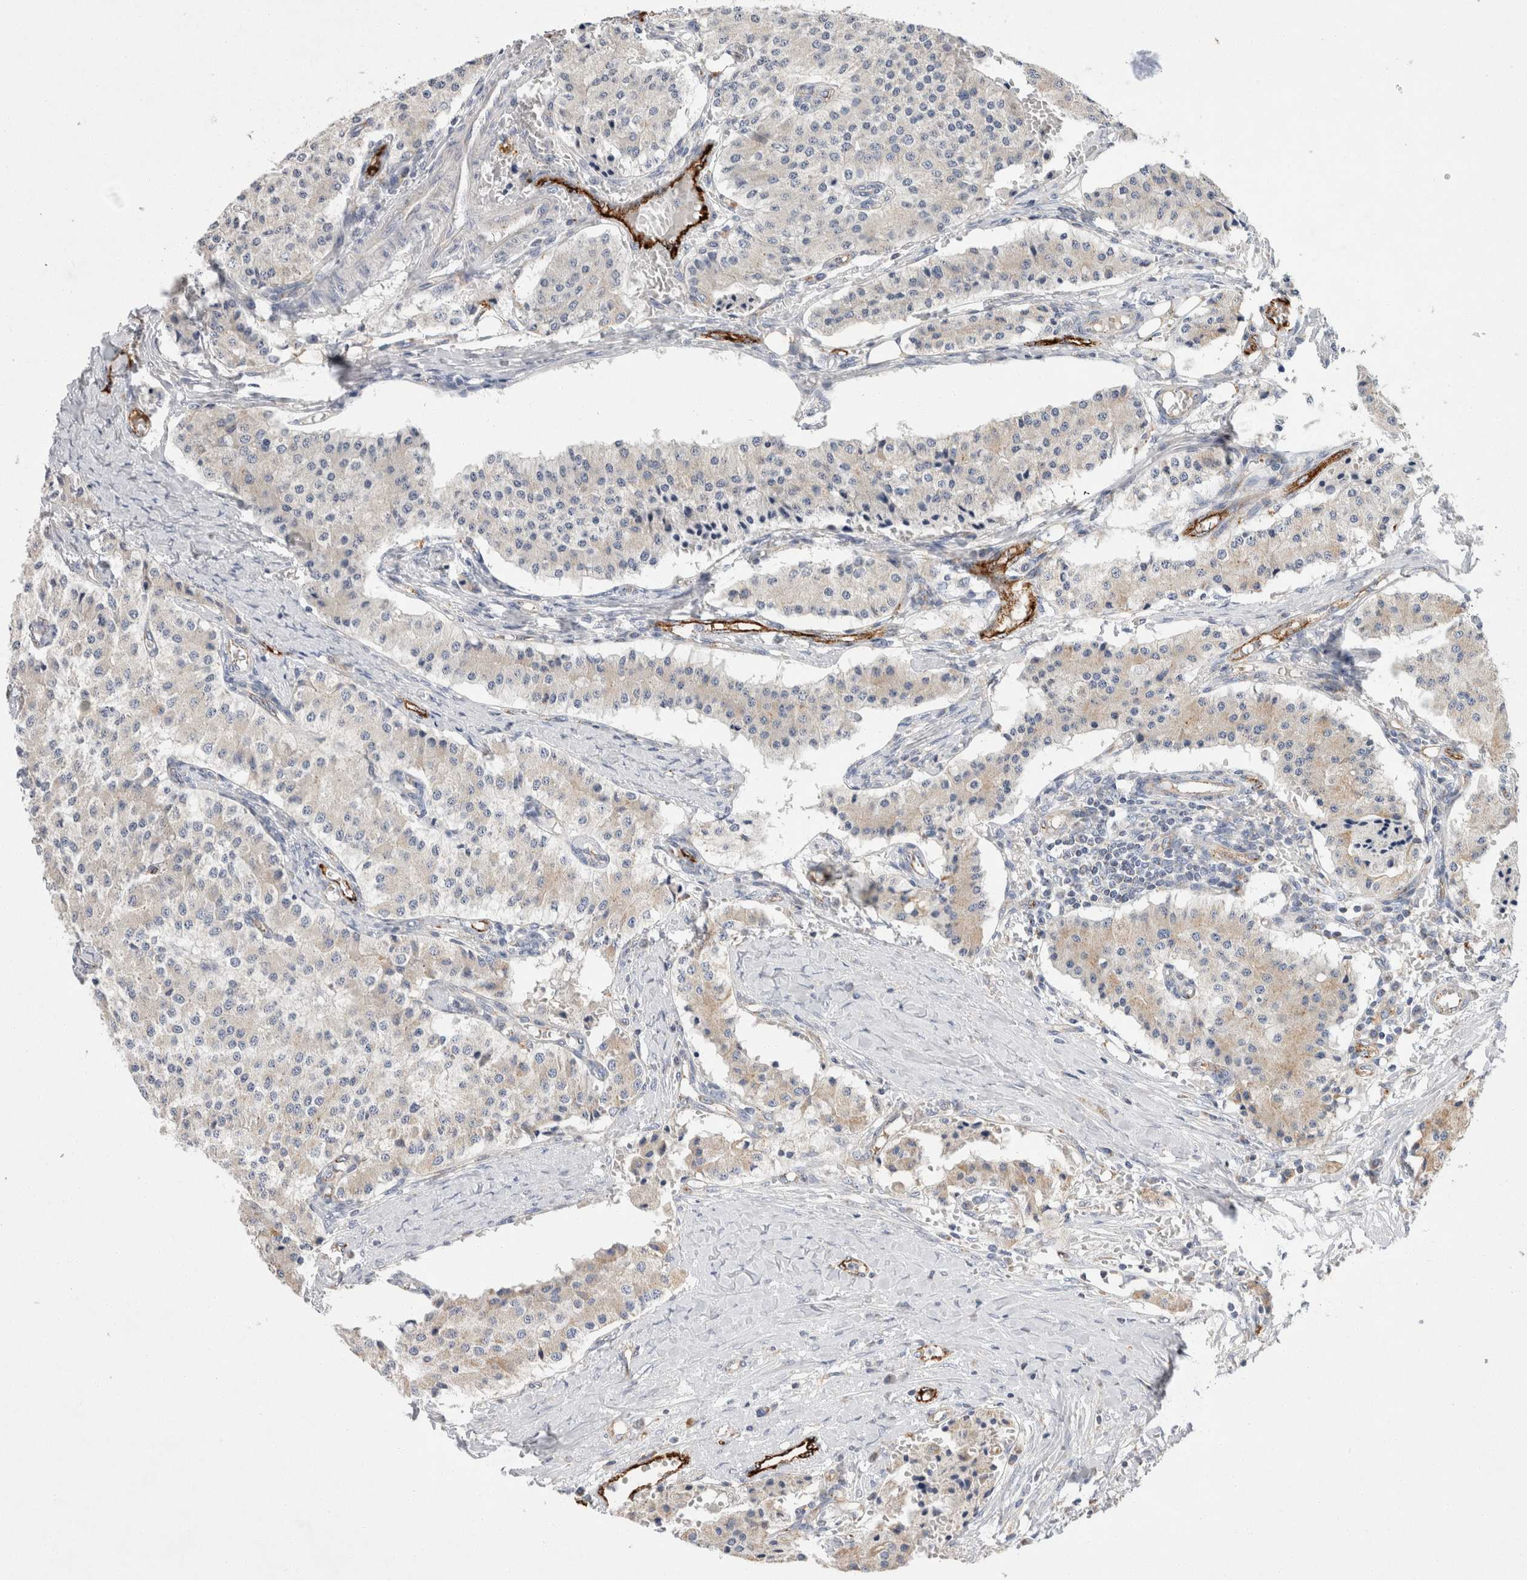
{"staining": {"intensity": "weak", "quantity": "<25%", "location": "cytoplasmic/membranous"}, "tissue": "carcinoid", "cell_type": "Tumor cells", "image_type": "cancer", "snomed": [{"axis": "morphology", "description": "Carcinoid, malignant, NOS"}, {"axis": "topography", "description": "Colon"}], "caption": "Immunohistochemistry histopathology image of carcinoid stained for a protein (brown), which reveals no positivity in tumor cells. (Brightfield microscopy of DAB immunohistochemistry at high magnification).", "gene": "IARS2", "patient": {"sex": "female", "age": 52}}